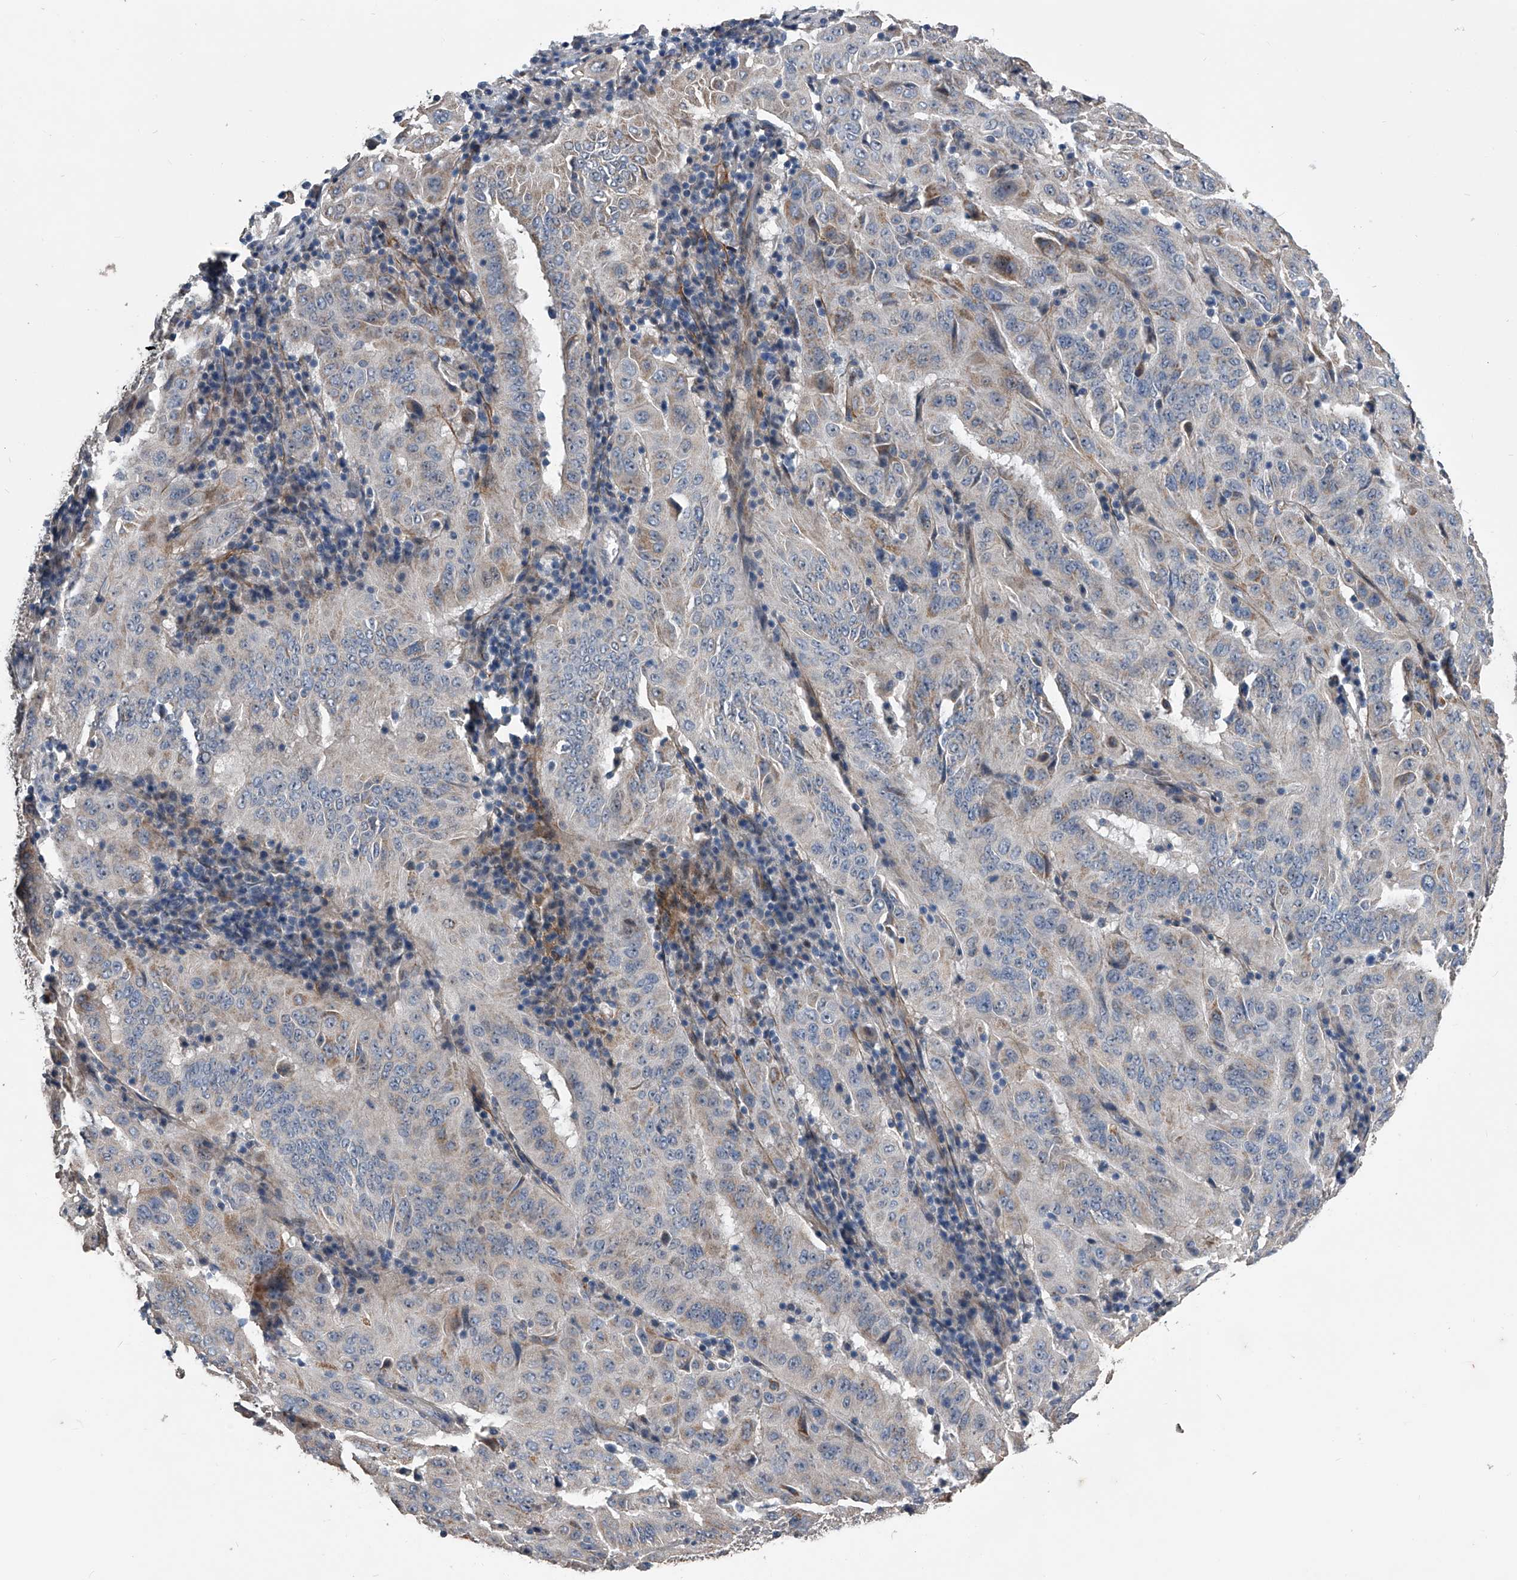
{"staining": {"intensity": "weak", "quantity": "25%-75%", "location": "cytoplasmic/membranous"}, "tissue": "pancreatic cancer", "cell_type": "Tumor cells", "image_type": "cancer", "snomed": [{"axis": "morphology", "description": "Adenocarcinoma, NOS"}, {"axis": "topography", "description": "Pancreas"}], "caption": "This is a micrograph of immunohistochemistry (IHC) staining of pancreatic adenocarcinoma, which shows weak positivity in the cytoplasmic/membranous of tumor cells.", "gene": "PHACTR1", "patient": {"sex": "male", "age": 63}}